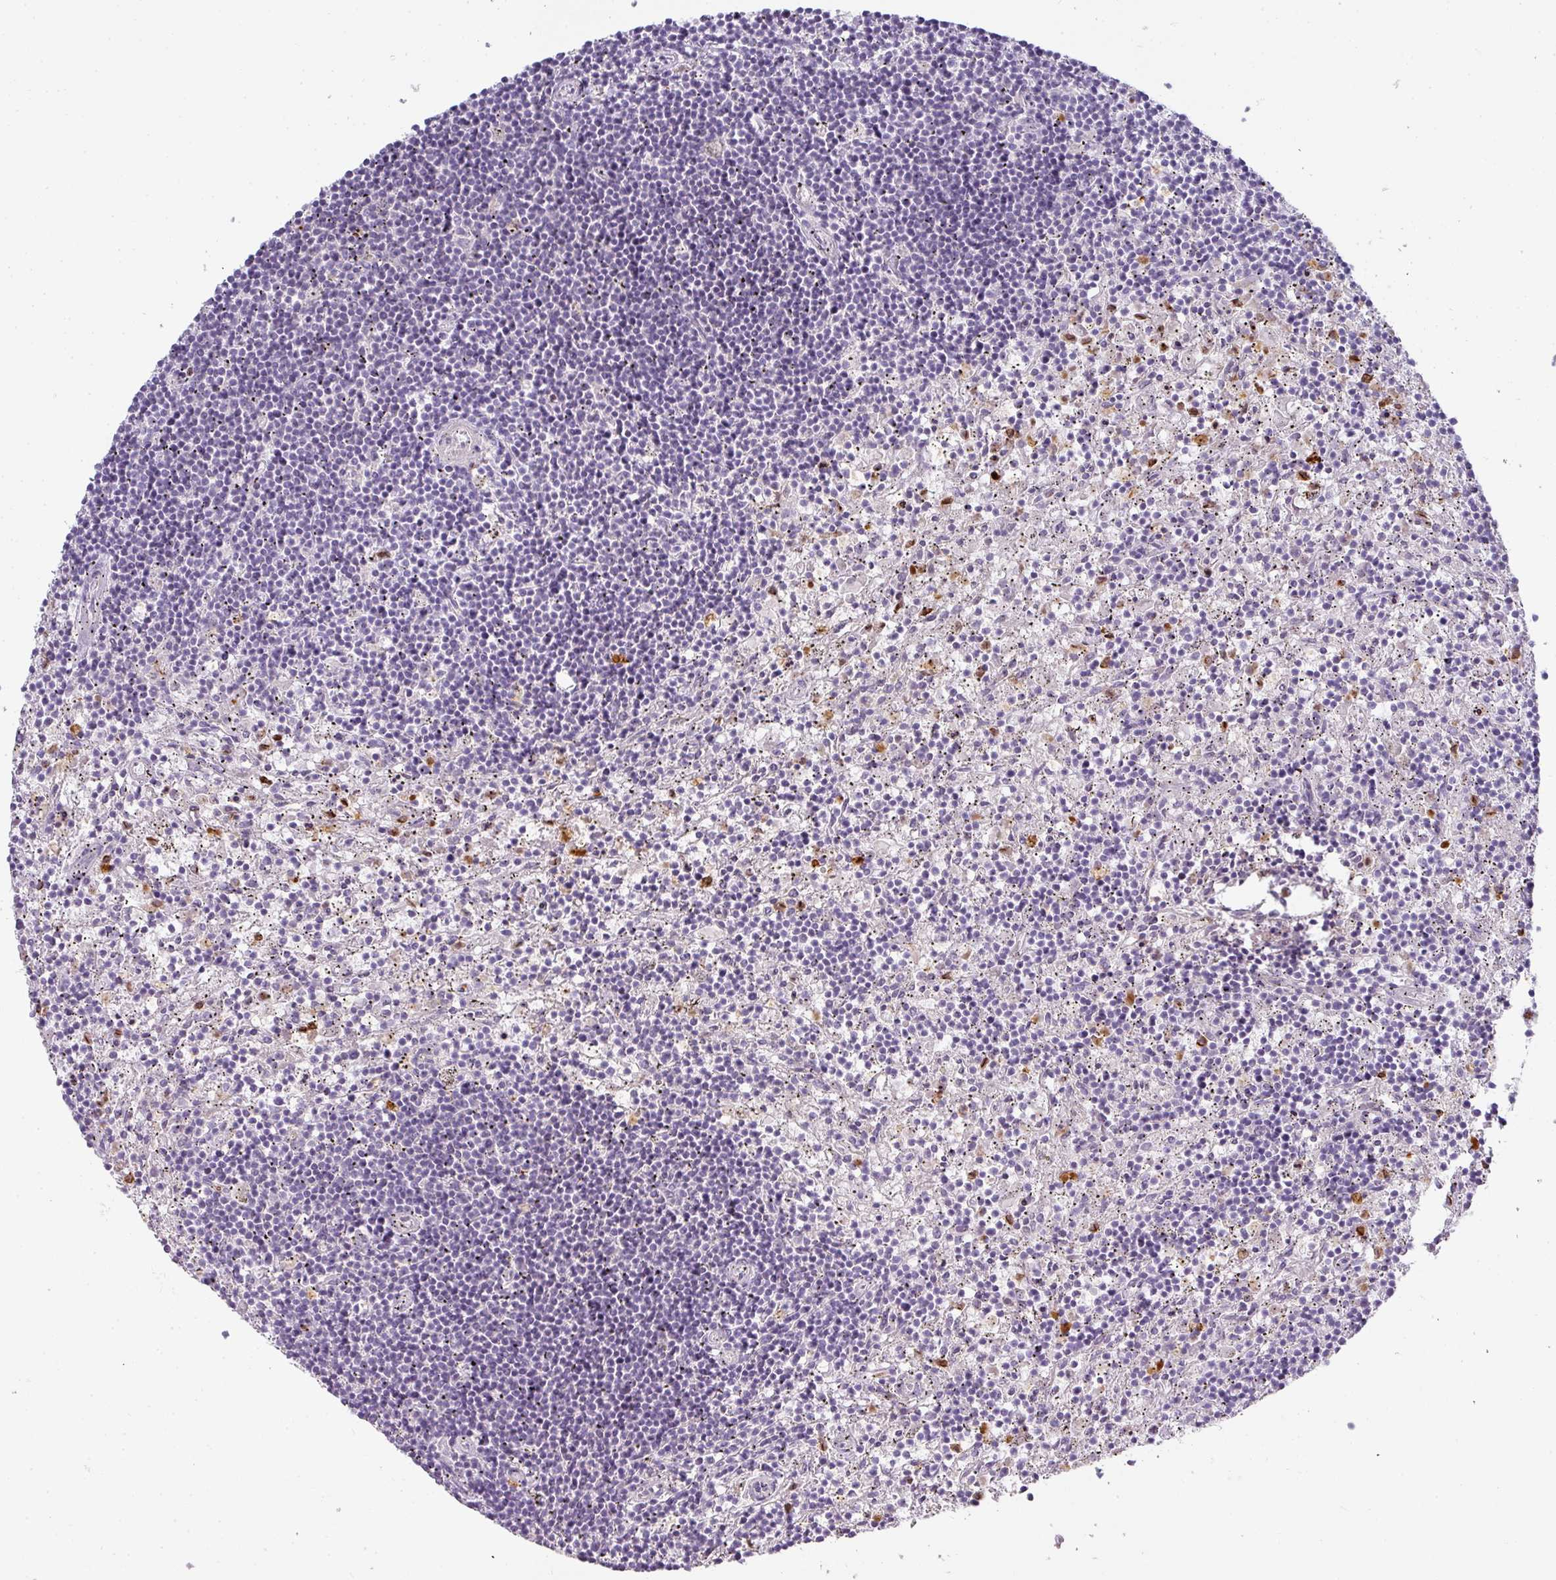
{"staining": {"intensity": "negative", "quantity": "none", "location": "none"}, "tissue": "lymphoma", "cell_type": "Tumor cells", "image_type": "cancer", "snomed": [{"axis": "morphology", "description": "Malignant lymphoma, non-Hodgkin's type, Low grade"}, {"axis": "topography", "description": "Spleen"}], "caption": "DAB (3,3'-diaminobenzidine) immunohistochemical staining of lymphoma reveals no significant expression in tumor cells.", "gene": "HHEX", "patient": {"sex": "male", "age": 76}}